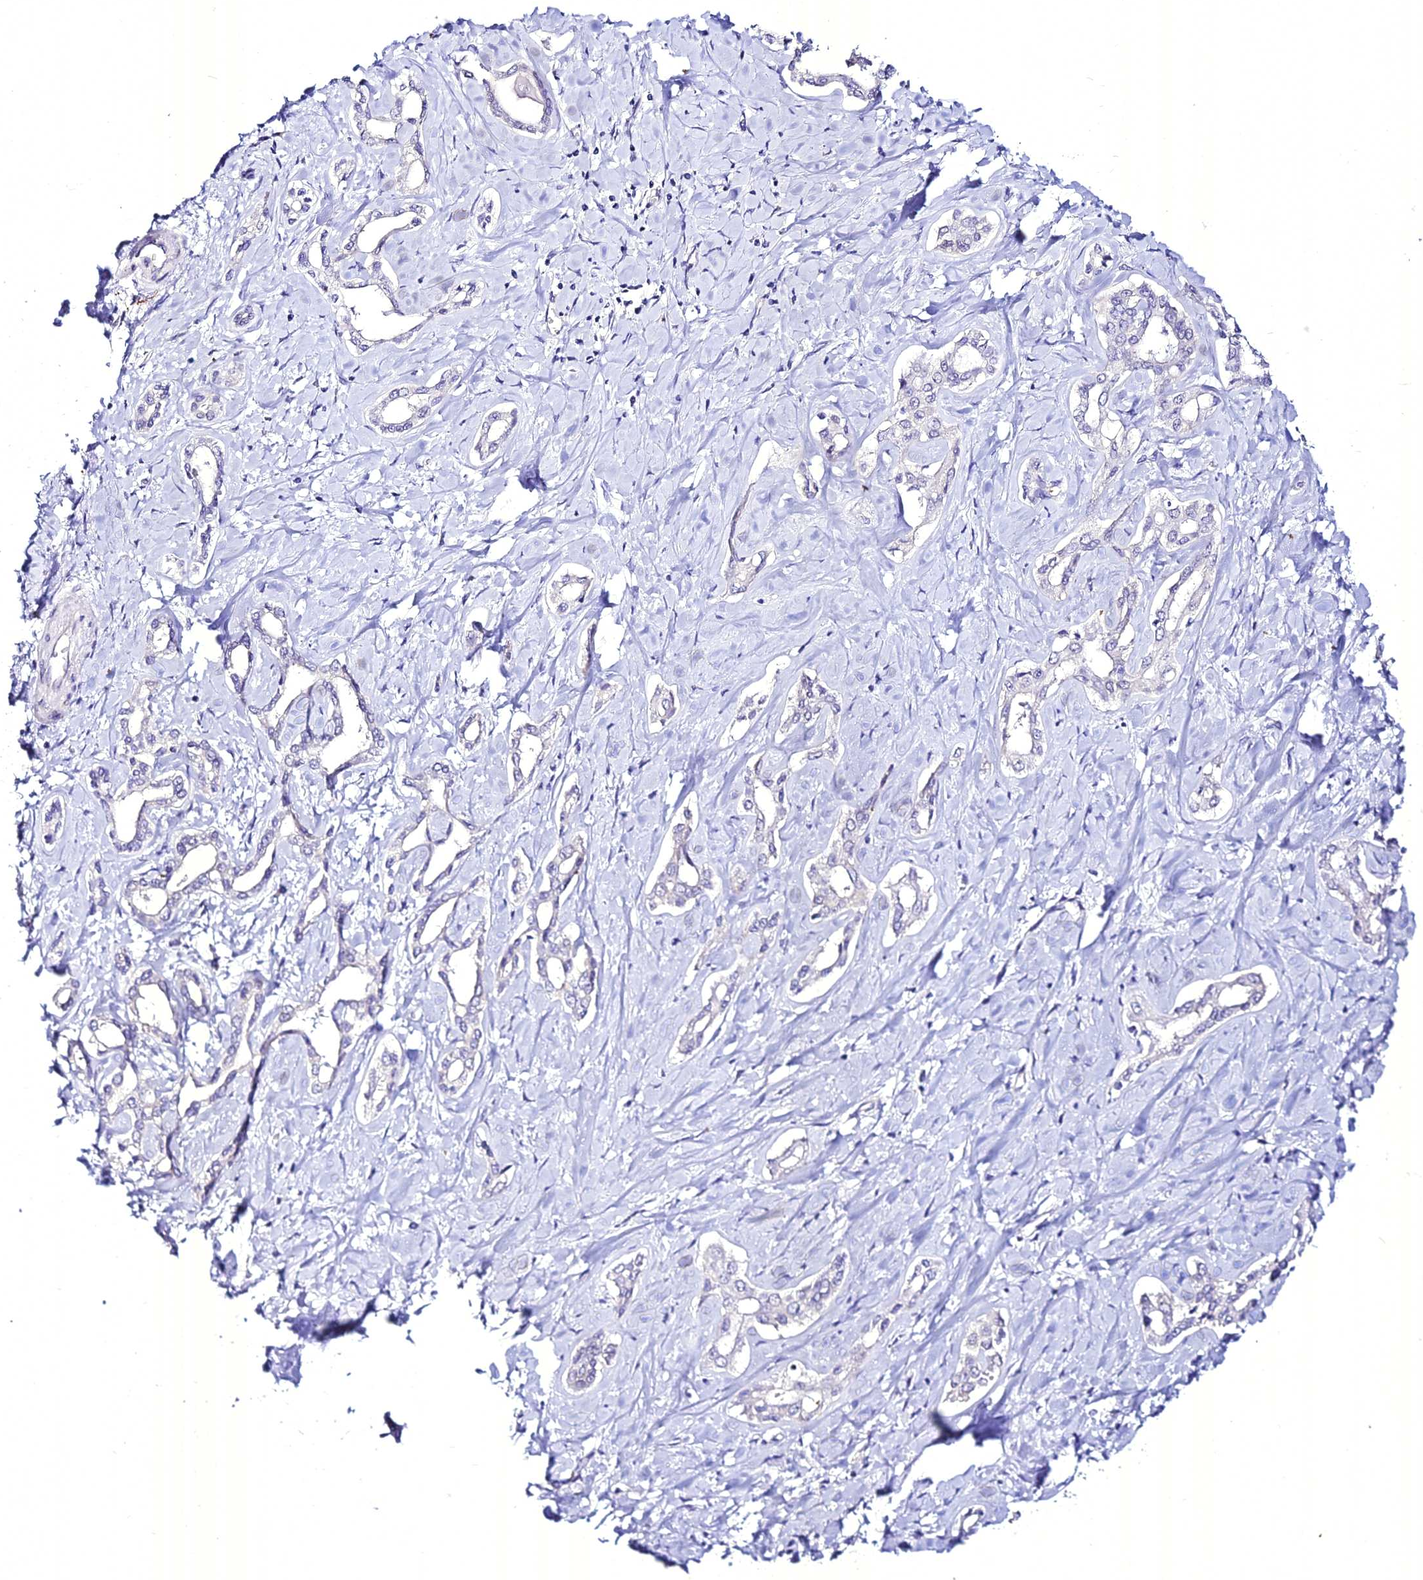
{"staining": {"intensity": "negative", "quantity": "none", "location": "none"}, "tissue": "liver cancer", "cell_type": "Tumor cells", "image_type": "cancer", "snomed": [{"axis": "morphology", "description": "Cholangiocarcinoma"}, {"axis": "topography", "description": "Liver"}], "caption": "IHC of liver cancer (cholangiocarcinoma) shows no positivity in tumor cells.", "gene": "ATG16L2", "patient": {"sex": "female", "age": 77}}